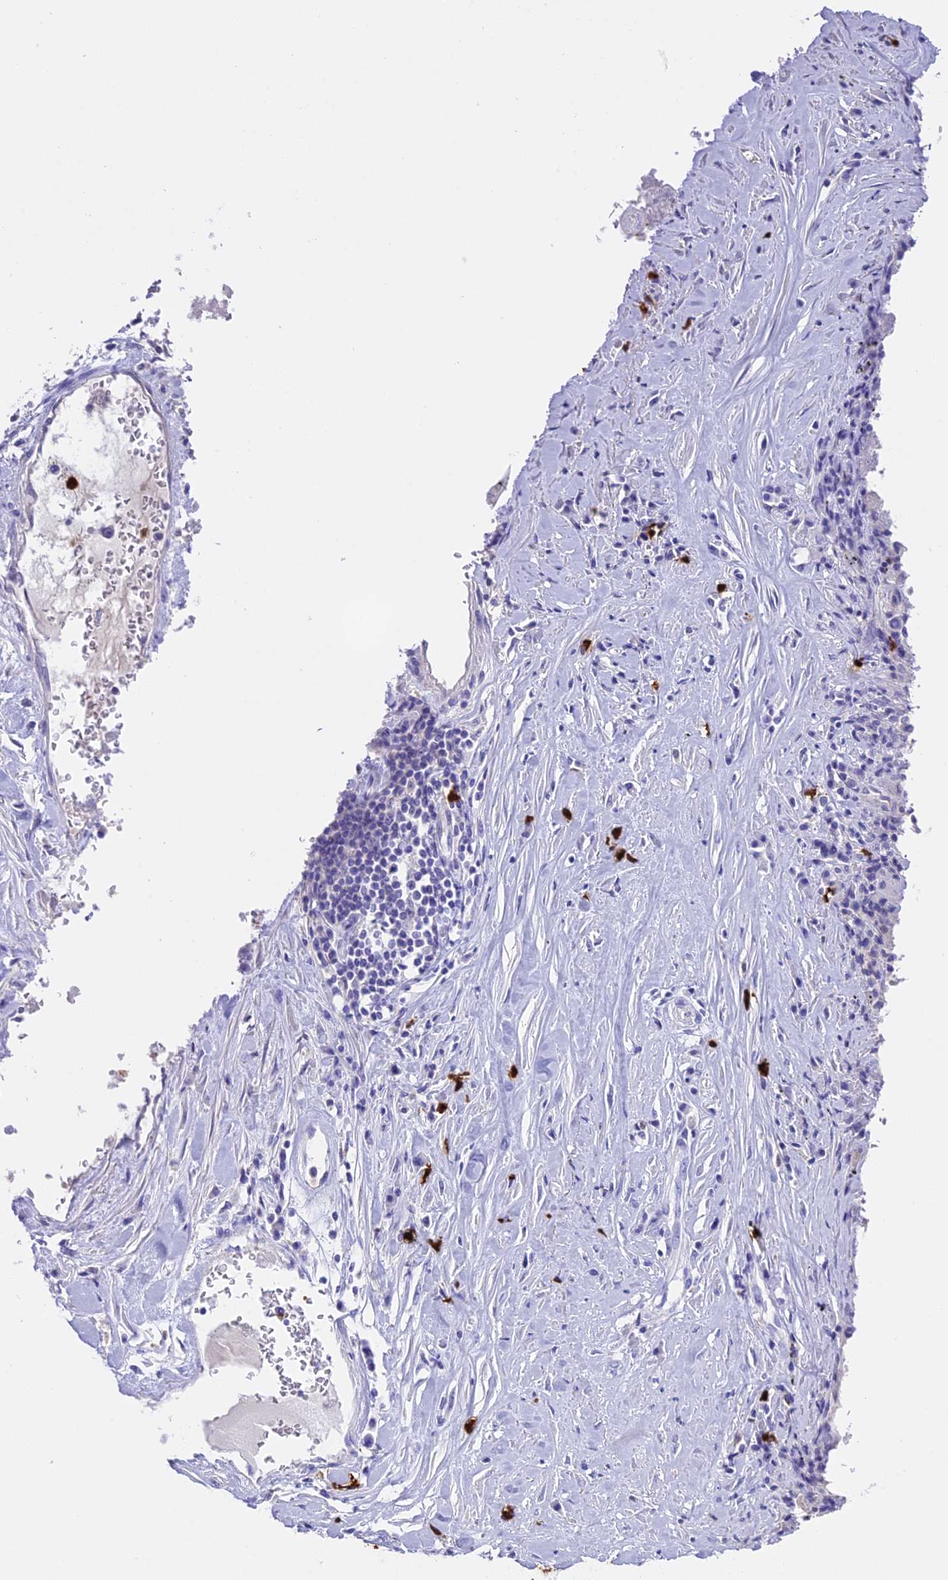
{"staining": {"intensity": "negative", "quantity": "none", "location": "none"}, "tissue": "lung cancer", "cell_type": "Tumor cells", "image_type": "cancer", "snomed": [{"axis": "morphology", "description": "Squamous cell carcinoma, NOS"}, {"axis": "topography", "description": "Lung"}], "caption": "Micrograph shows no significant protein expression in tumor cells of lung cancer.", "gene": "CLC", "patient": {"sex": "male", "age": 61}}